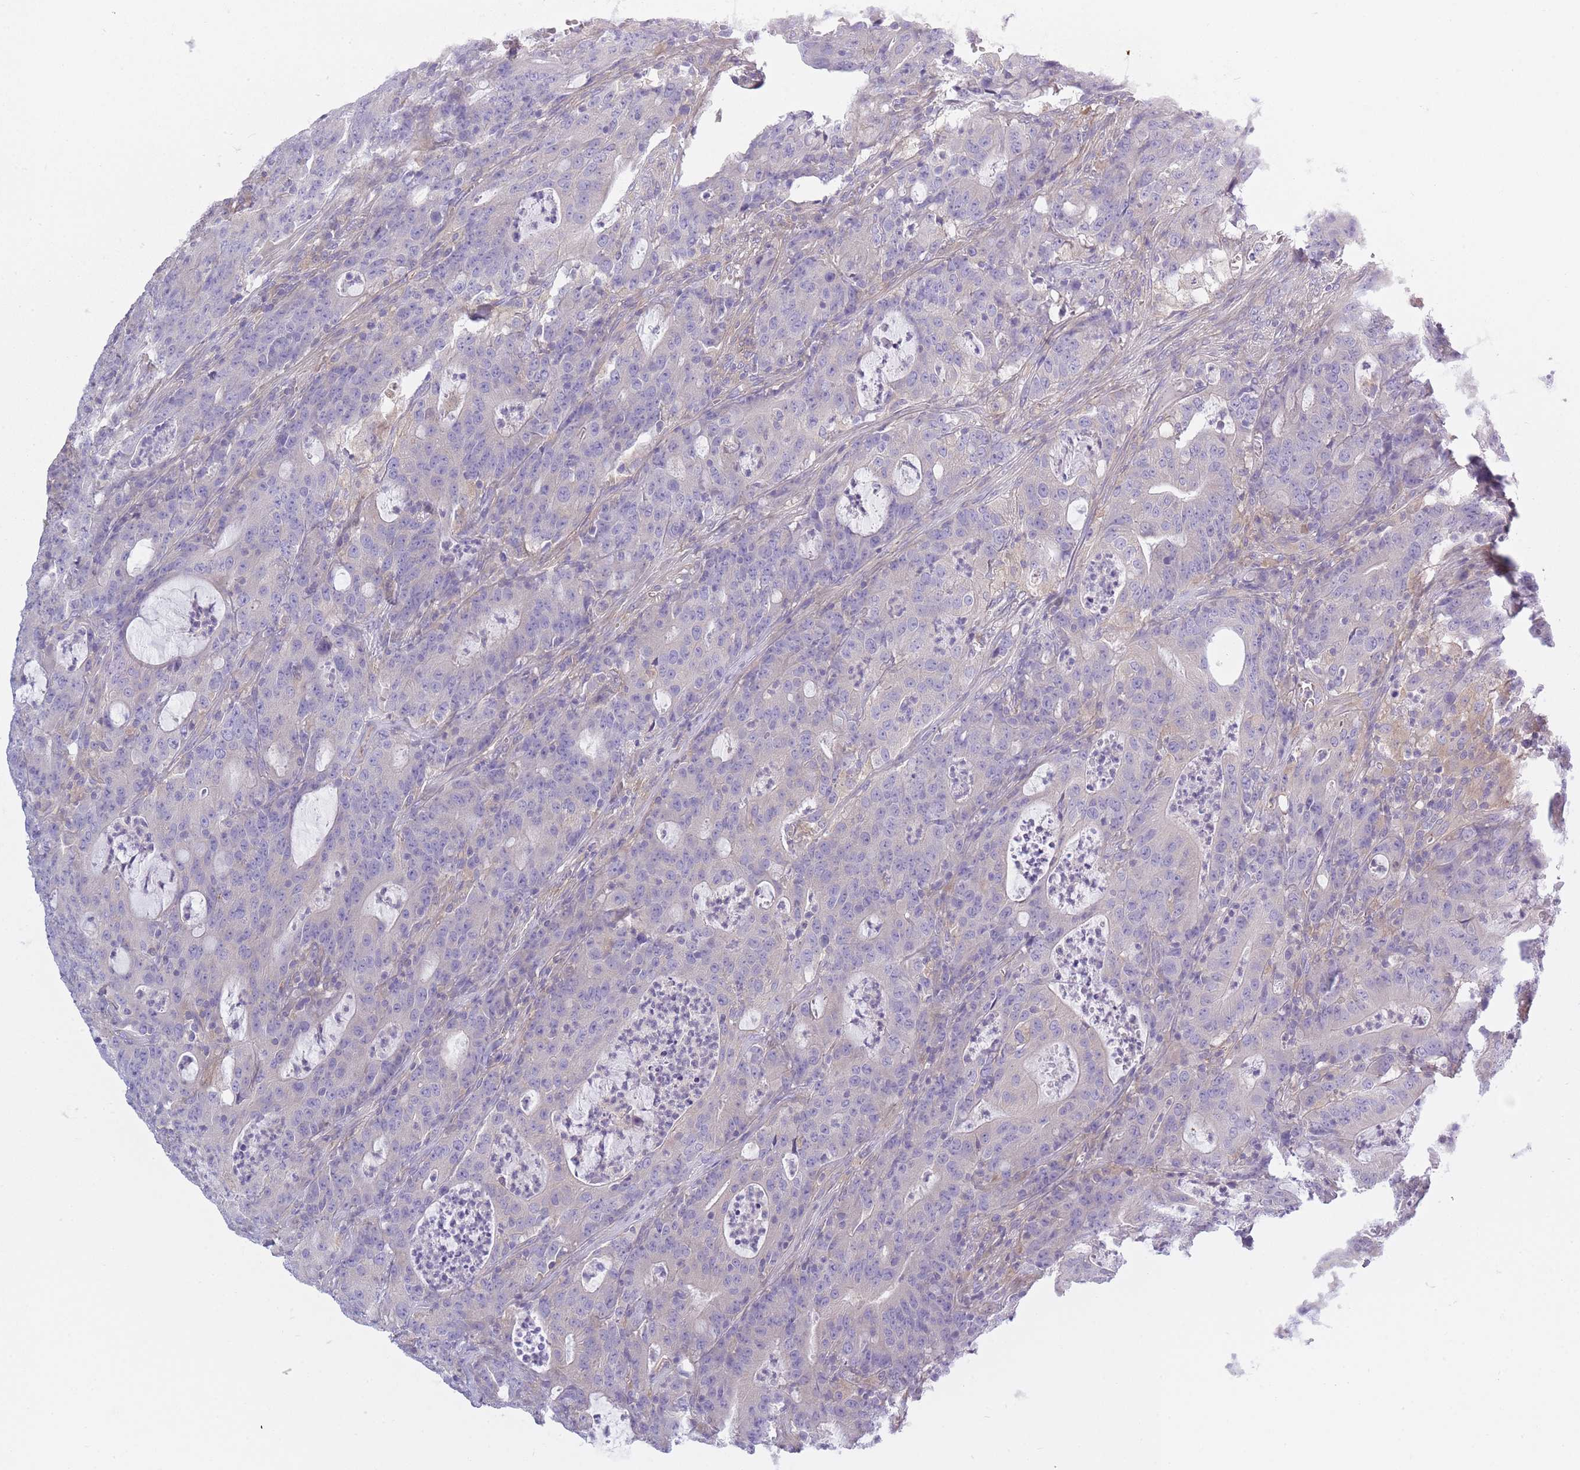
{"staining": {"intensity": "negative", "quantity": "none", "location": "none"}, "tissue": "colorectal cancer", "cell_type": "Tumor cells", "image_type": "cancer", "snomed": [{"axis": "morphology", "description": "Adenocarcinoma, NOS"}, {"axis": "topography", "description": "Colon"}], "caption": "Immunohistochemistry of adenocarcinoma (colorectal) reveals no expression in tumor cells. (Brightfield microscopy of DAB IHC at high magnification).", "gene": "AP3M2", "patient": {"sex": "male", "age": 83}}